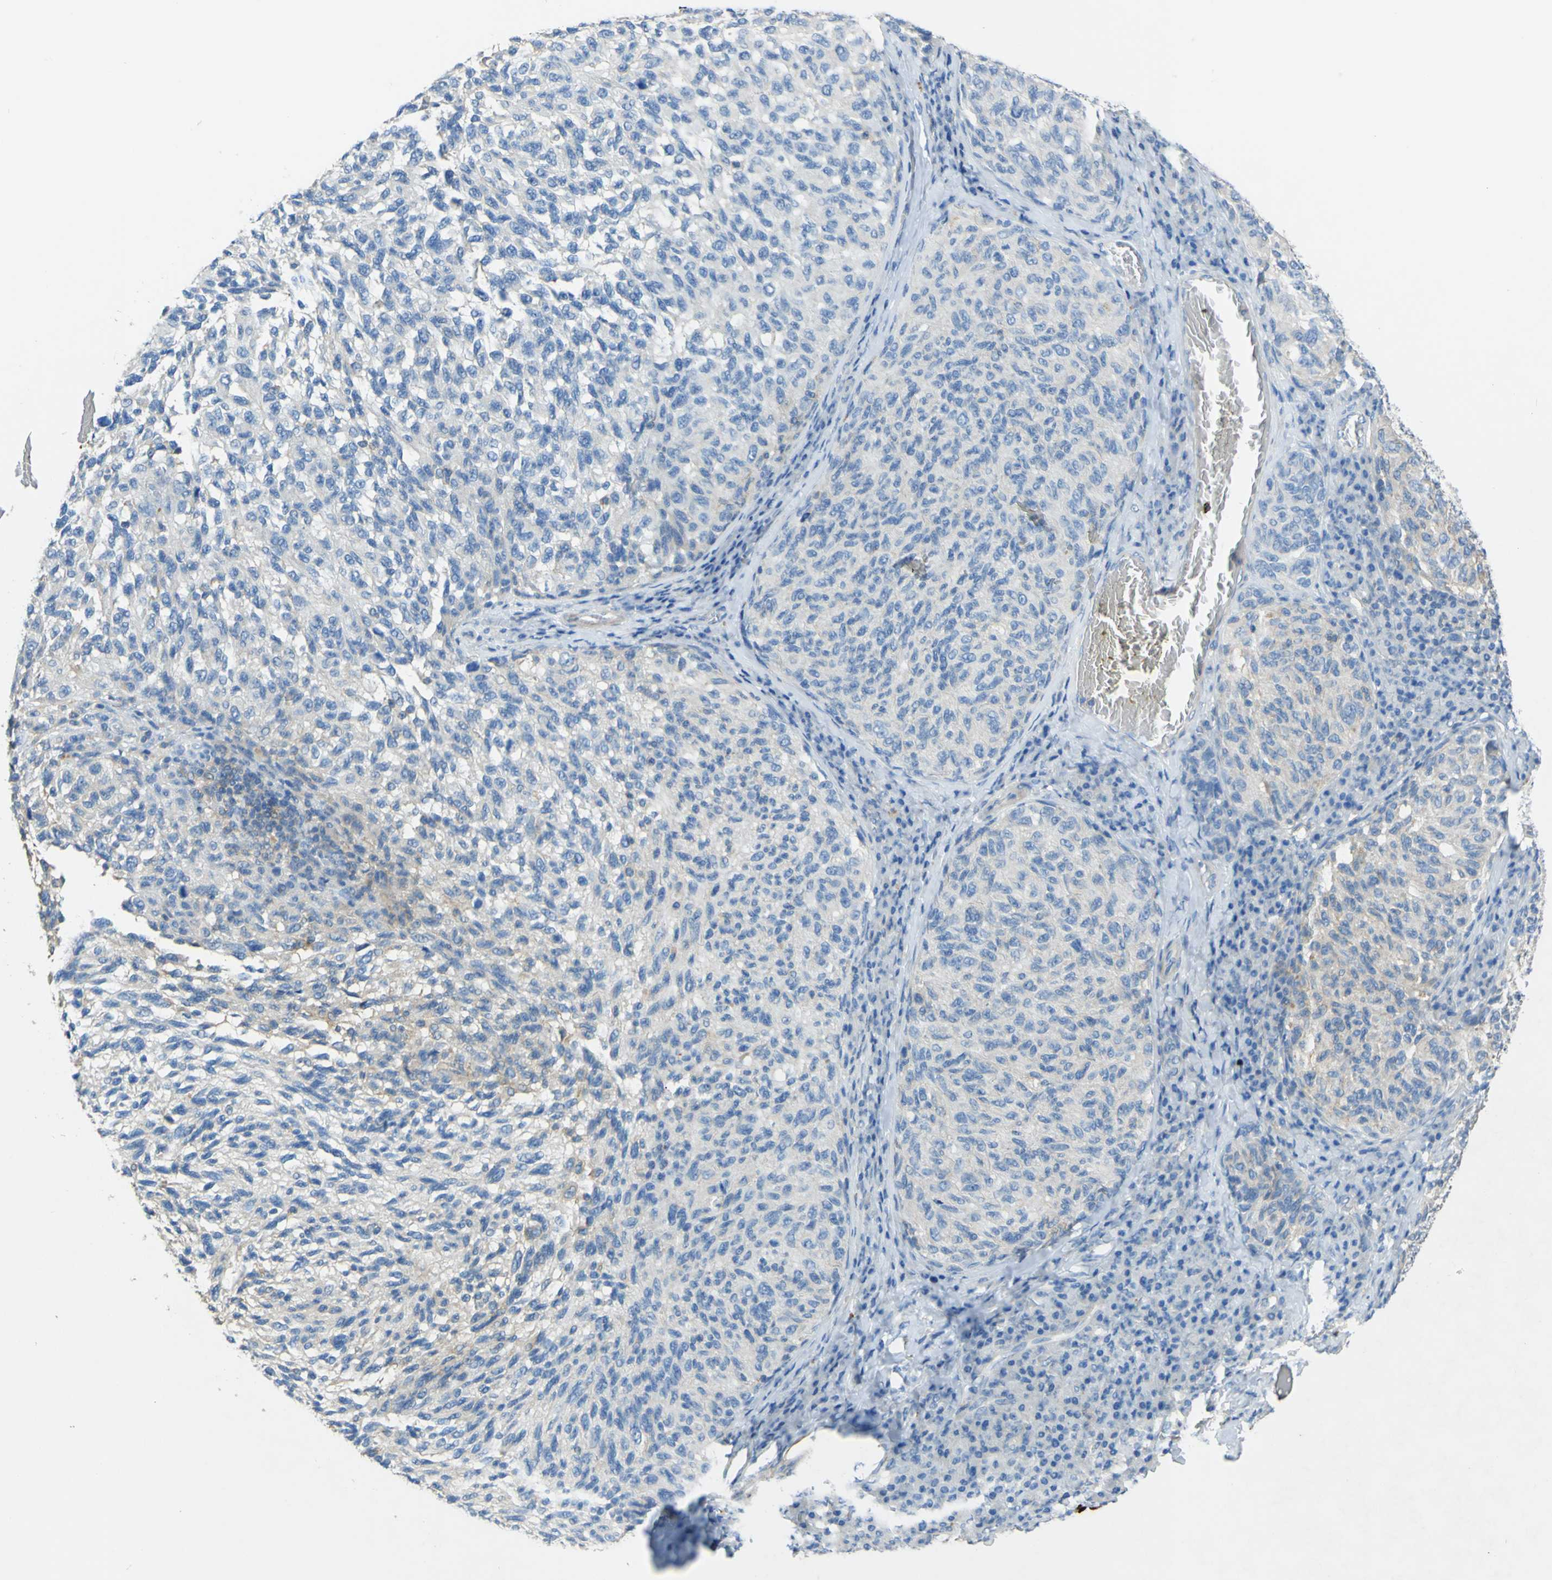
{"staining": {"intensity": "weak", "quantity": "25%-75%", "location": "cytoplasmic/membranous"}, "tissue": "melanoma", "cell_type": "Tumor cells", "image_type": "cancer", "snomed": [{"axis": "morphology", "description": "Malignant melanoma, NOS"}, {"axis": "topography", "description": "Skin"}], "caption": "Melanoma stained for a protein shows weak cytoplasmic/membranous positivity in tumor cells.", "gene": "OGN", "patient": {"sex": "female", "age": 73}}